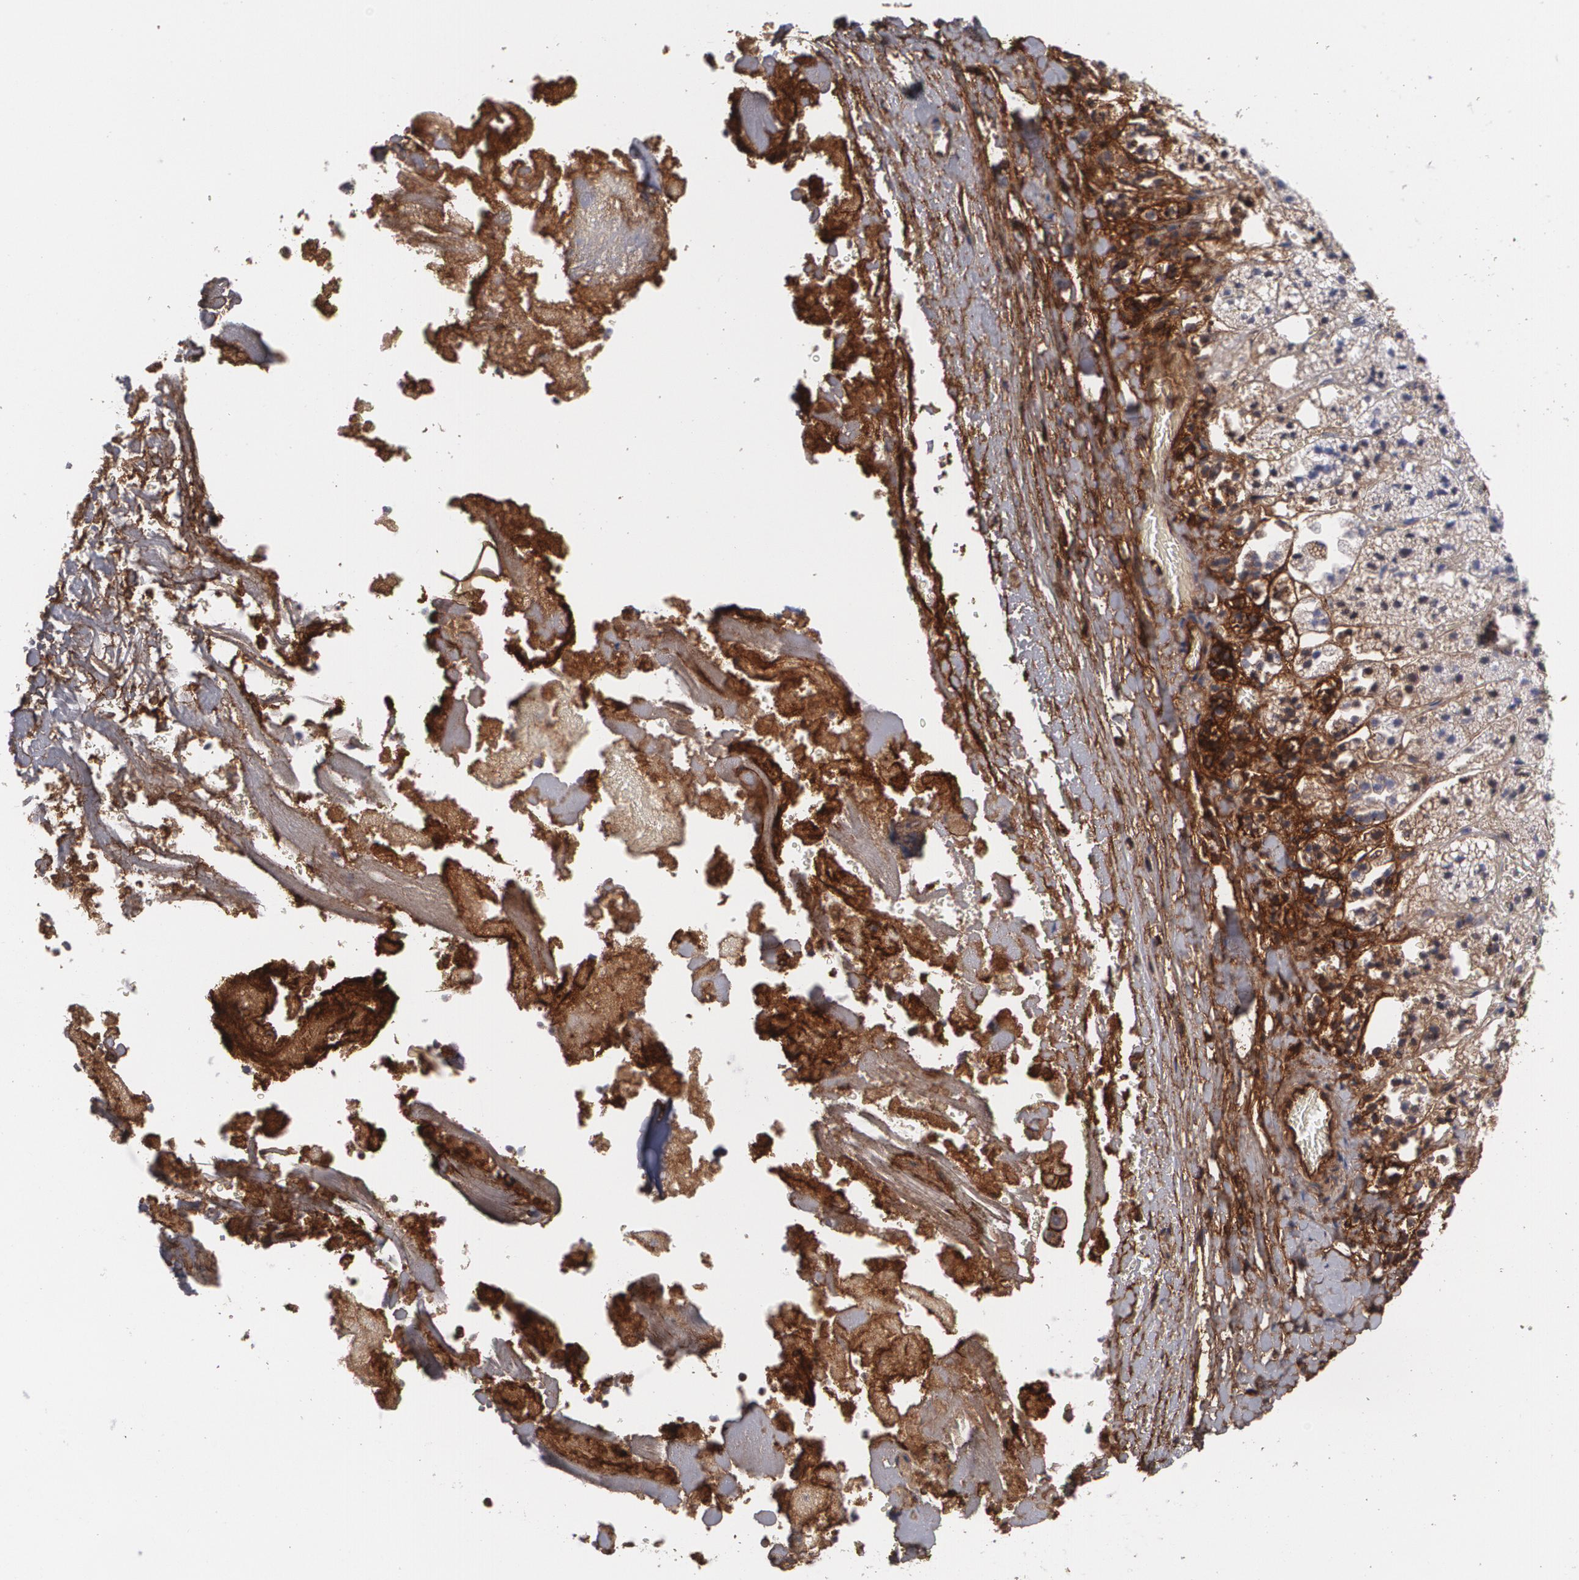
{"staining": {"intensity": "weak", "quantity": "<25%", "location": "cytoplasmic/membranous"}, "tissue": "adrenal gland", "cell_type": "Glandular cells", "image_type": "normal", "snomed": [{"axis": "morphology", "description": "Normal tissue, NOS"}, {"axis": "topography", "description": "Adrenal gland"}], "caption": "DAB (3,3'-diaminobenzidine) immunohistochemical staining of benign adrenal gland shows no significant staining in glandular cells.", "gene": "FBLN1", "patient": {"sex": "female", "age": 44}}